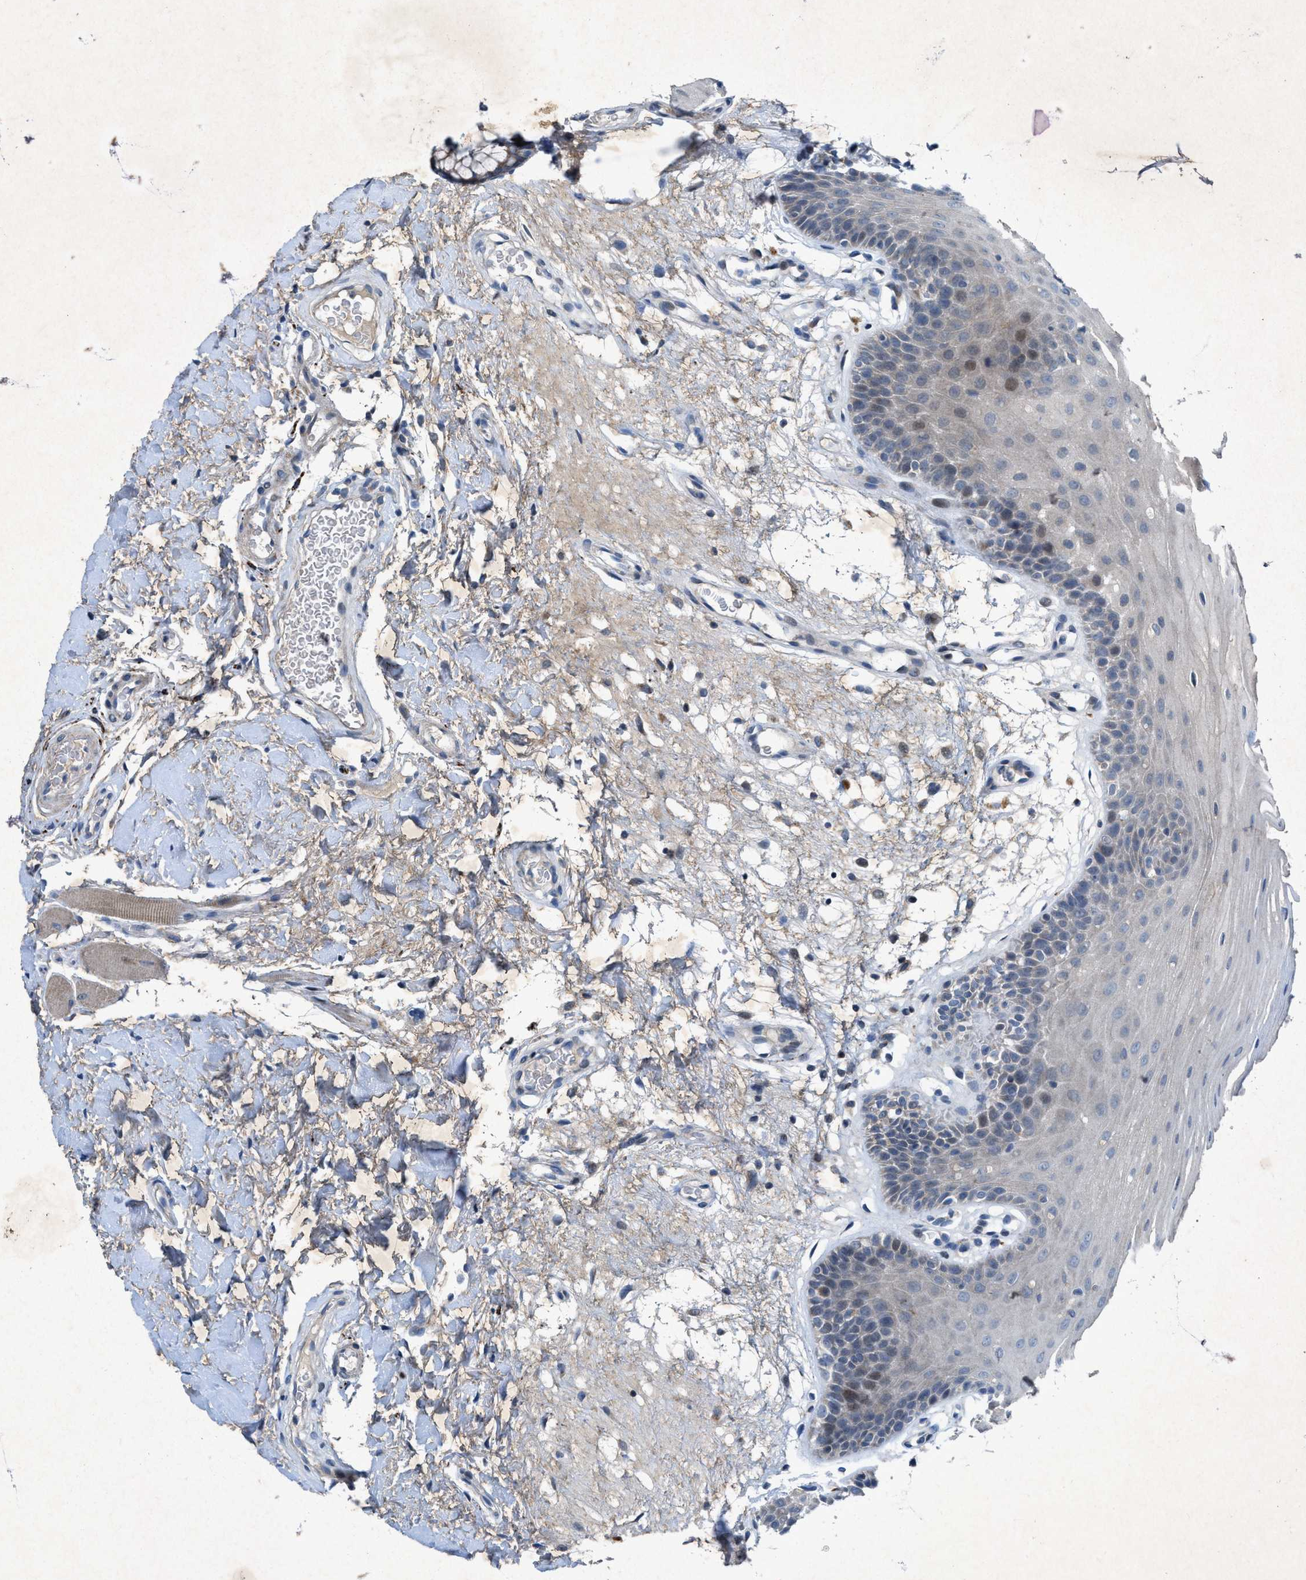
{"staining": {"intensity": "negative", "quantity": "none", "location": "none"}, "tissue": "oral mucosa", "cell_type": "Squamous epithelial cells", "image_type": "normal", "snomed": [{"axis": "morphology", "description": "Normal tissue, NOS"}, {"axis": "morphology", "description": "Squamous cell carcinoma, NOS"}, {"axis": "topography", "description": "Oral tissue"}, {"axis": "topography", "description": "Head-Neck"}], "caption": "High power microscopy micrograph of an immunohistochemistry (IHC) photomicrograph of benign oral mucosa, revealing no significant staining in squamous epithelial cells.", "gene": "URGCP", "patient": {"sex": "male", "age": 71}}